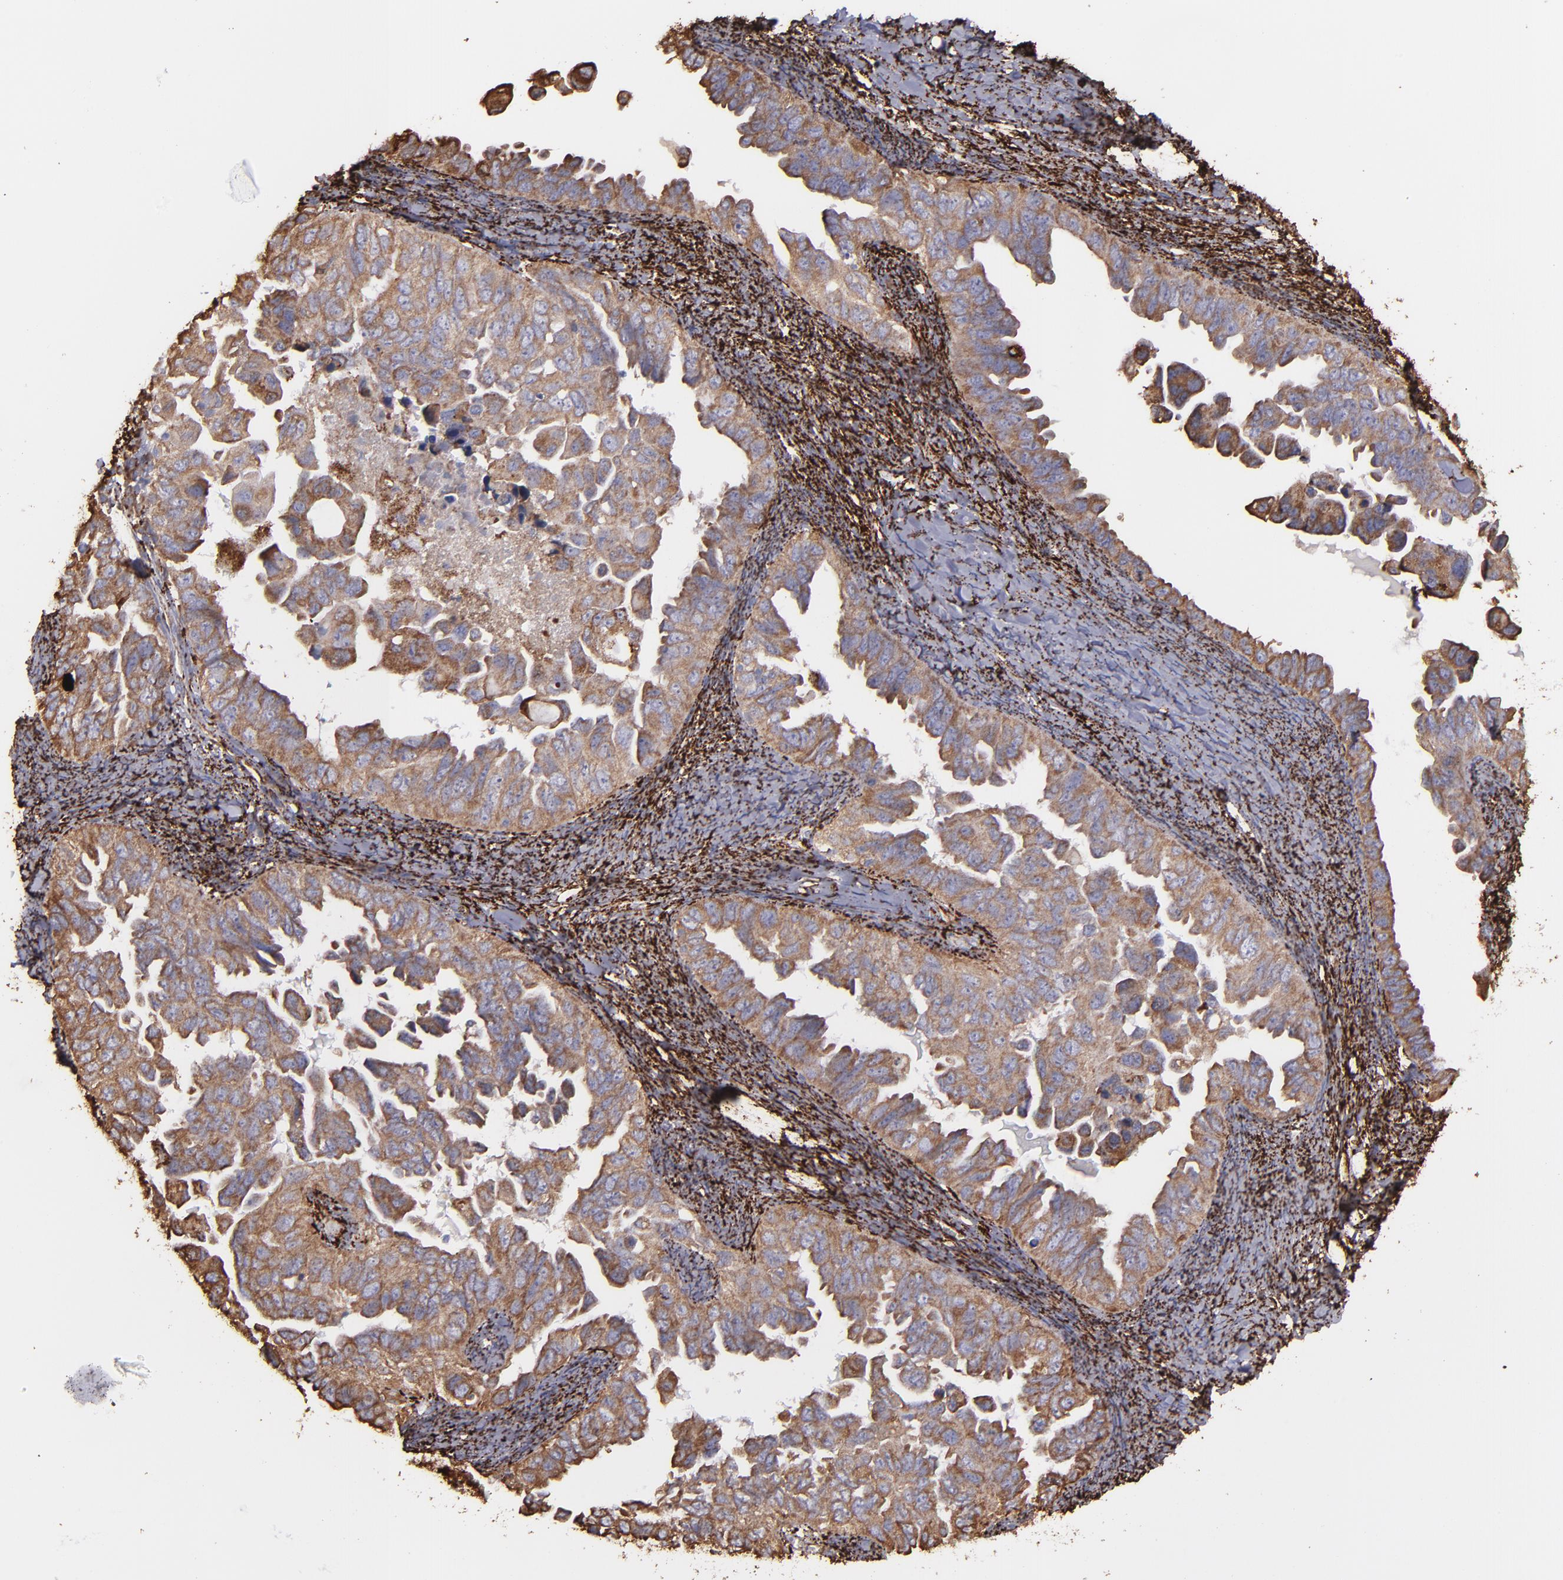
{"staining": {"intensity": "weak", "quantity": ">75%", "location": "cytoplasmic/membranous"}, "tissue": "ovarian cancer", "cell_type": "Tumor cells", "image_type": "cancer", "snomed": [{"axis": "morphology", "description": "Cystadenocarcinoma, serous, NOS"}, {"axis": "topography", "description": "Ovary"}], "caption": "IHC staining of ovarian cancer (serous cystadenocarcinoma), which shows low levels of weak cytoplasmic/membranous positivity in approximately >75% of tumor cells indicating weak cytoplasmic/membranous protein expression. The staining was performed using DAB (3,3'-diaminobenzidine) (brown) for protein detection and nuclei were counterstained in hematoxylin (blue).", "gene": "MAOB", "patient": {"sex": "female", "age": 82}}